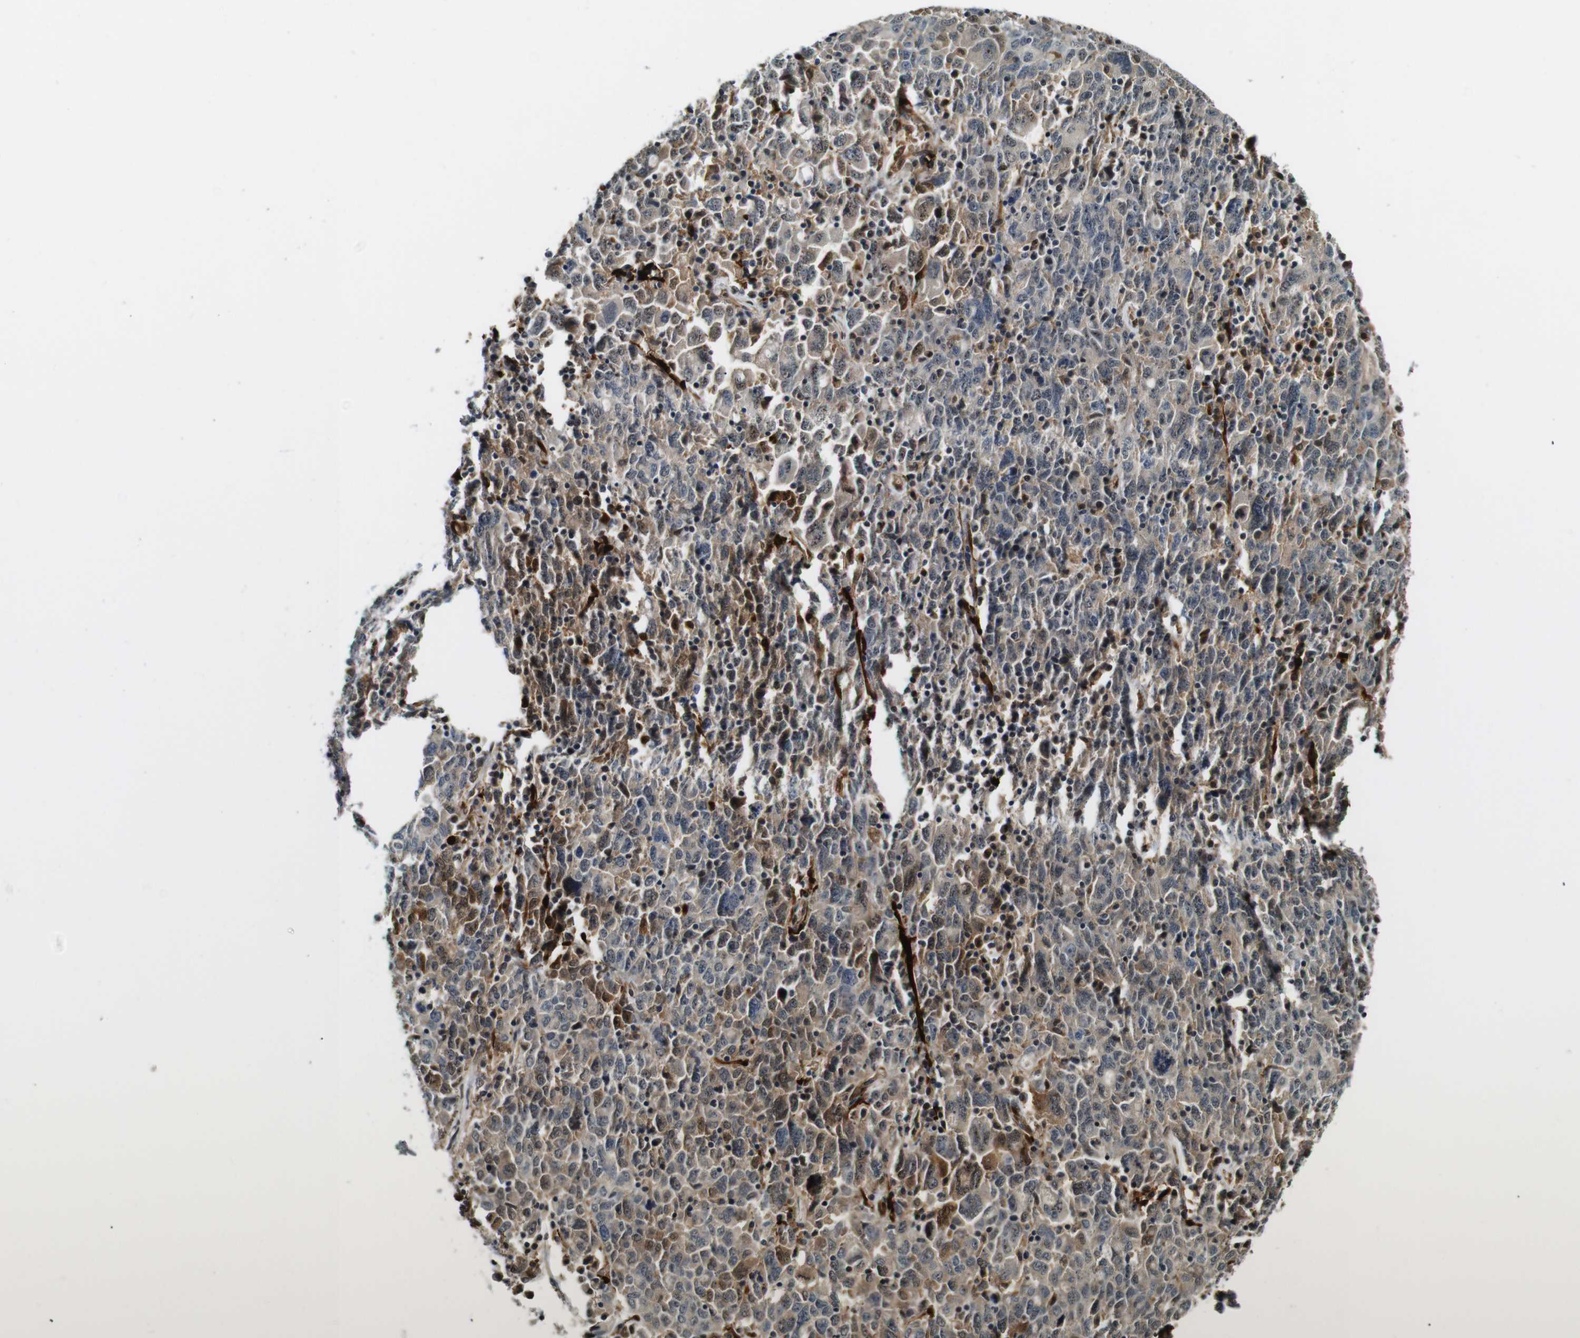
{"staining": {"intensity": "moderate", "quantity": "25%-75%", "location": "cytoplasmic/membranous,nuclear"}, "tissue": "ovarian cancer", "cell_type": "Tumor cells", "image_type": "cancer", "snomed": [{"axis": "morphology", "description": "Carcinoma, endometroid"}, {"axis": "topography", "description": "Ovary"}], "caption": "Protein staining of ovarian cancer tissue exhibits moderate cytoplasmic/membranous and nuclear positivity in approximately 25%-75% of tumor cells.", "gene": "LXN", "patient": {"sex": "female", "age": 62}}